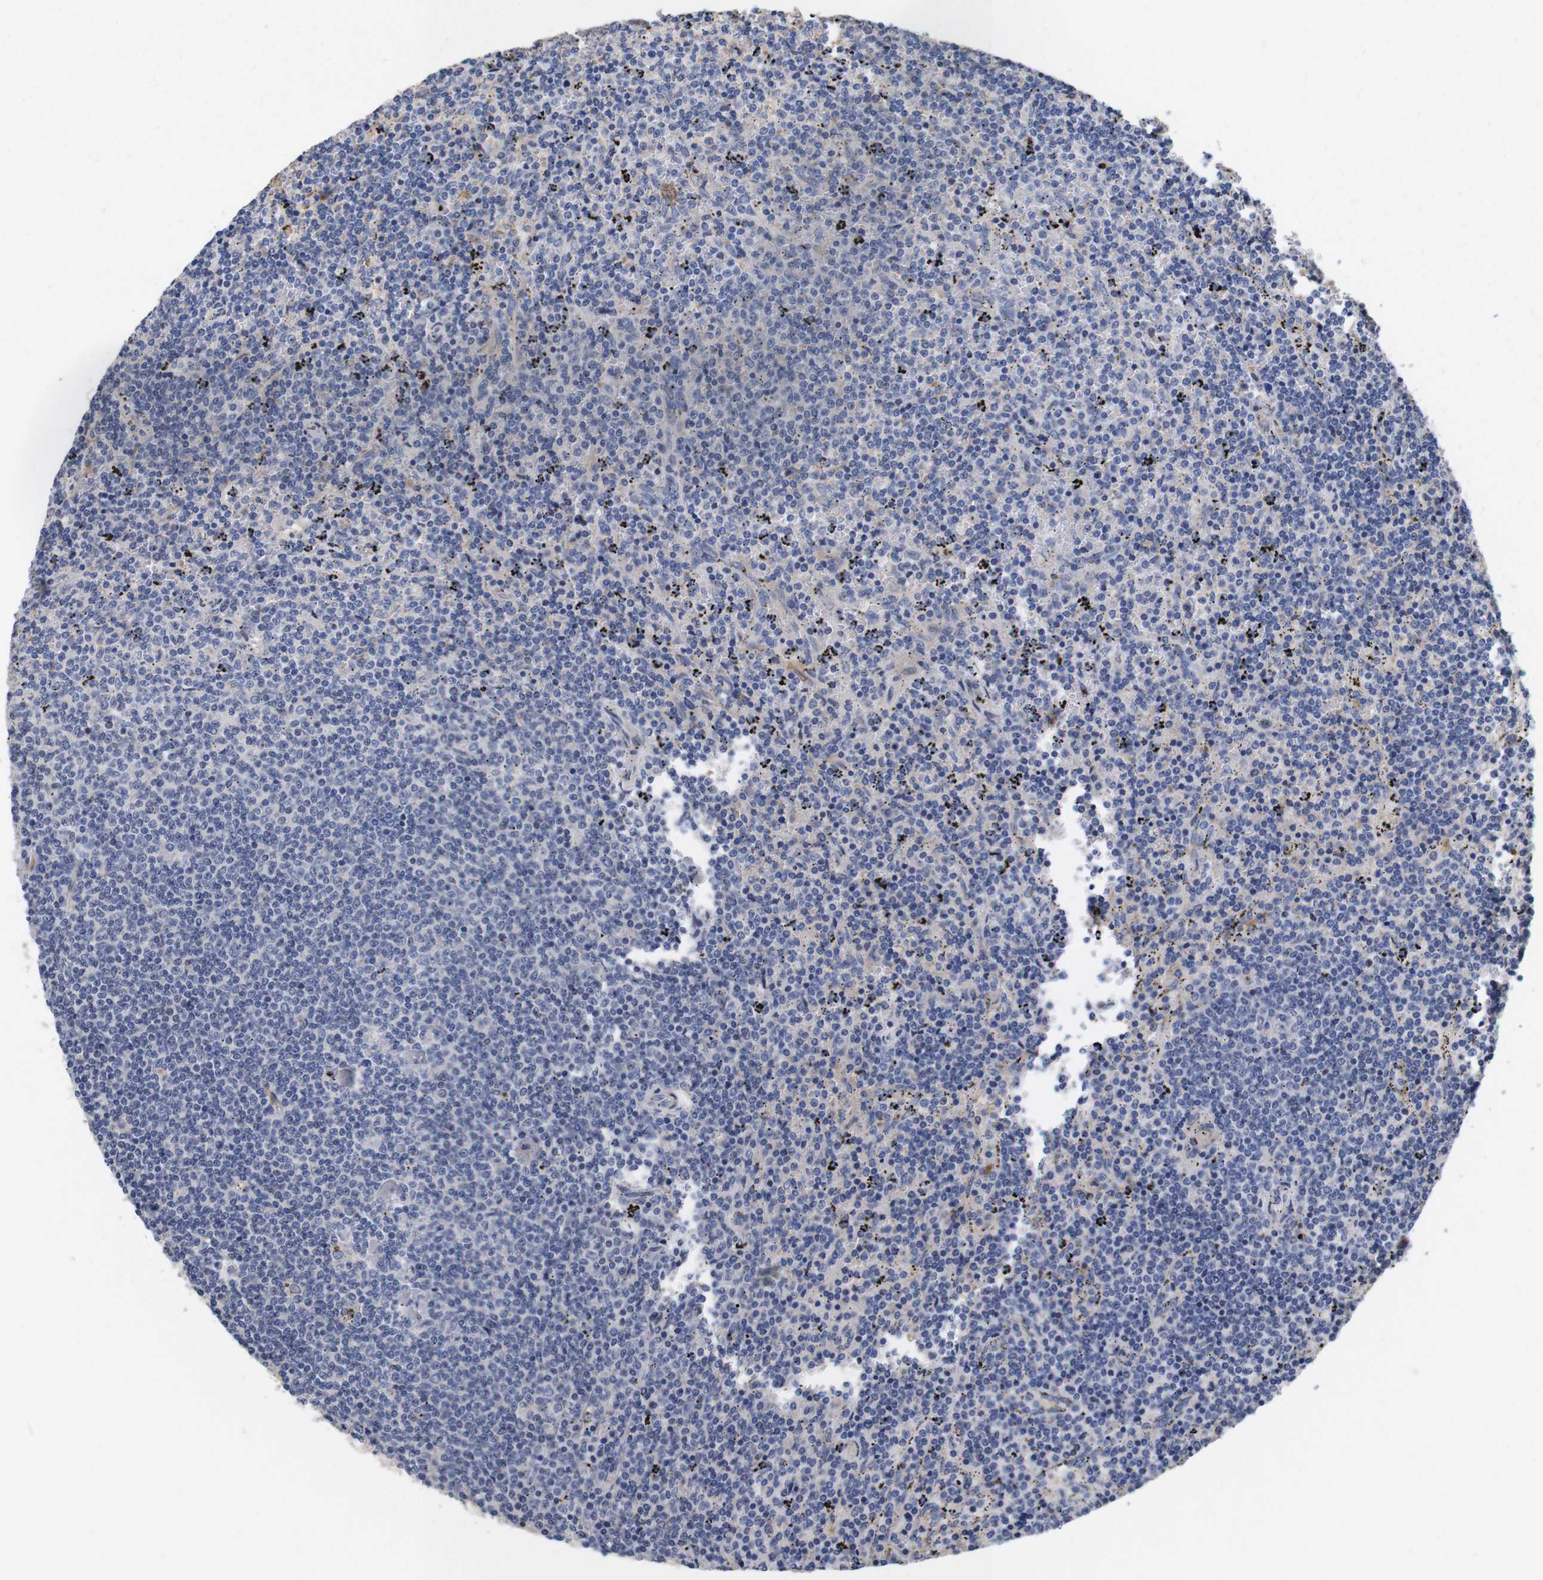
{"staining": {"intensity": "negative", "quantity": "none", "location": "none"}, "tissue": "lymphoma", "cell_type": "Tumor cells", "image_type": "cancer", "snomed": [{"axis": "morphology", "description": "Malignant lymphoma, non-Hodgkin's type, Low grade"}, {"axis": "topography", "description": "Spleen"}], "caption": "Tumor cells show no significant positivity in lymphoma.", "gene": "SPRY3", "patient": {"sex": "female", "age": 50}}